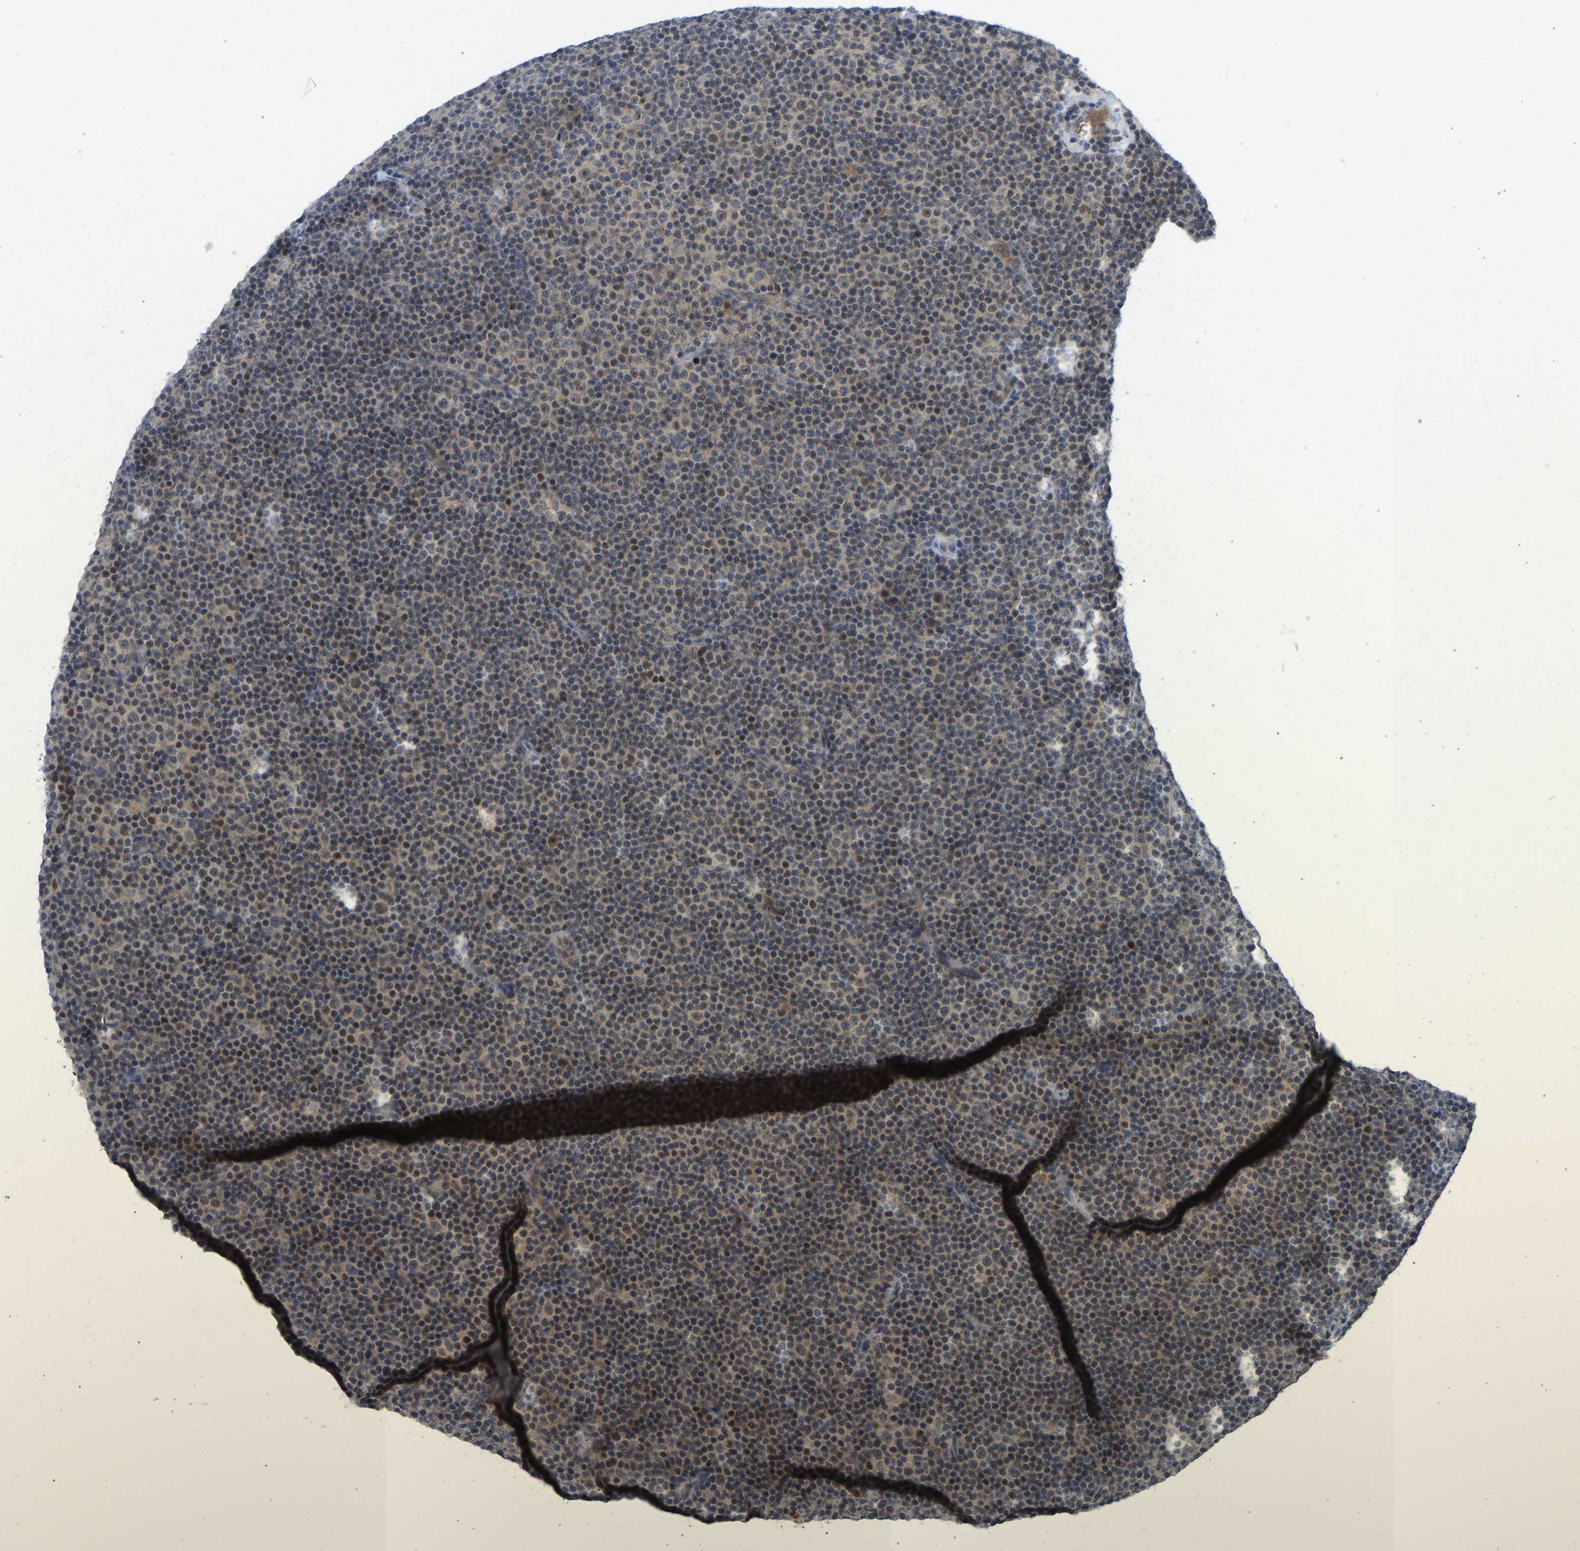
{"staining": {"intensity": "moderate", "quantity": "25%-75%", "location": "nuclear"}, "tissue": "lymphoma", "cell_type": "Tumor cells", "image_type": "cancer", "snomed": [{"axis": "morphology", "description": "Malignant lymphoma, non-Hodgkin's type, Low grade"}, {"axis": "topography", "description": "Lymph node"}], "caption": "Moderate nuclear positivity for a protein is seen in approximately 25%-75% of tumor cells of malignant lymphoma, non-Hodgkin's type (low-grade) using immunohistochemistry.", "gene": "ZNF251", "patient": {"sex": "female", "age": 67}}